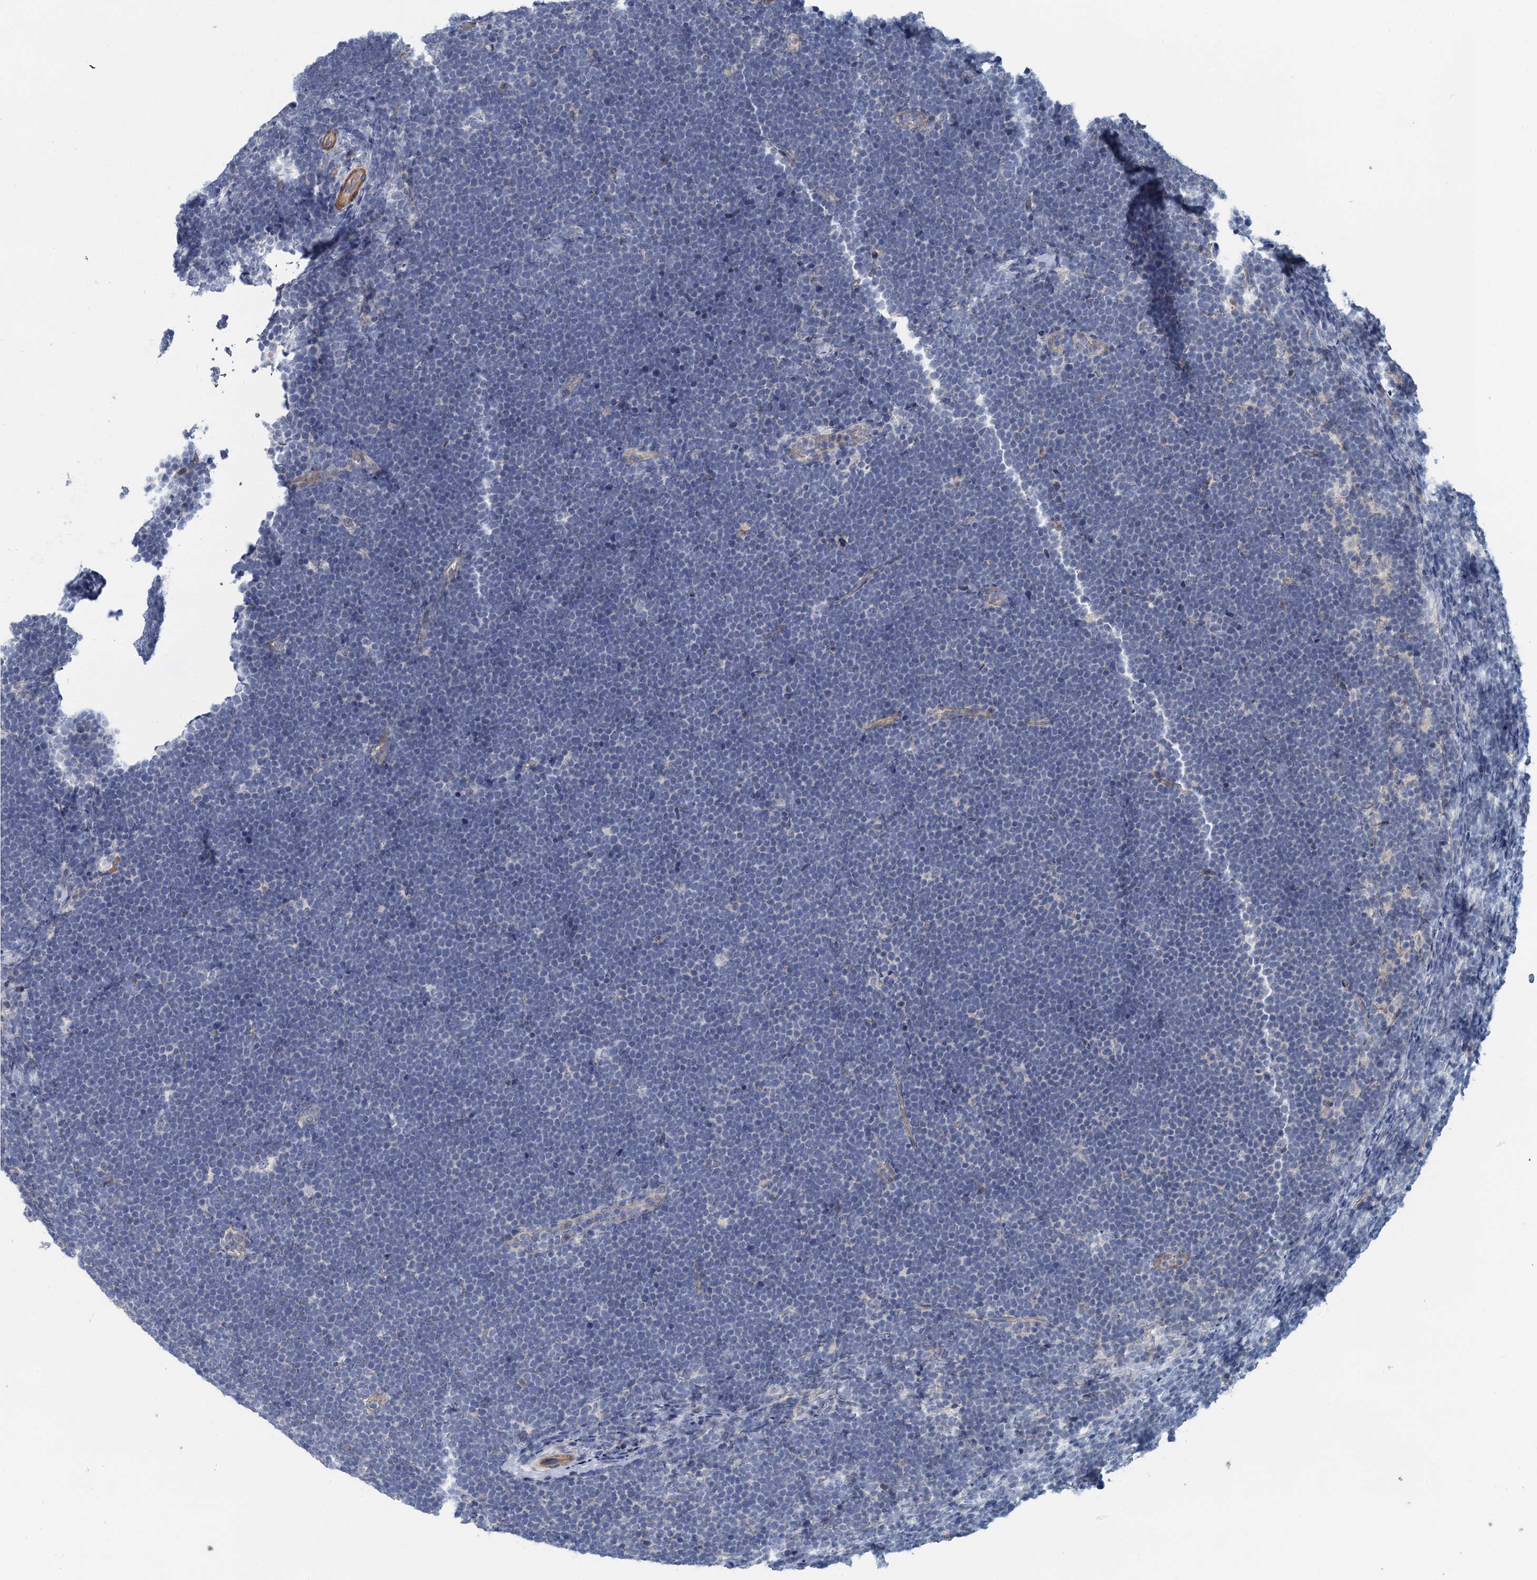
{"staining": {"intensity": "negative", "quantity": "none", "location": "none"}, "tissue": "lymphoma", "cell_type": "Tumor cells", "image_type": "cancer", "snomed": [{"axis": "morphology", "description": "Malignant lymphoma, non-Hodgkin's type, High grade"}, {"axis": "topography", "description": "Lymph node"}], "caption": "Tumor cells are negative for brown protein staining in lymphoma.", "gene": "MYO16", "patient": {"sex": "male", "age": 13}}